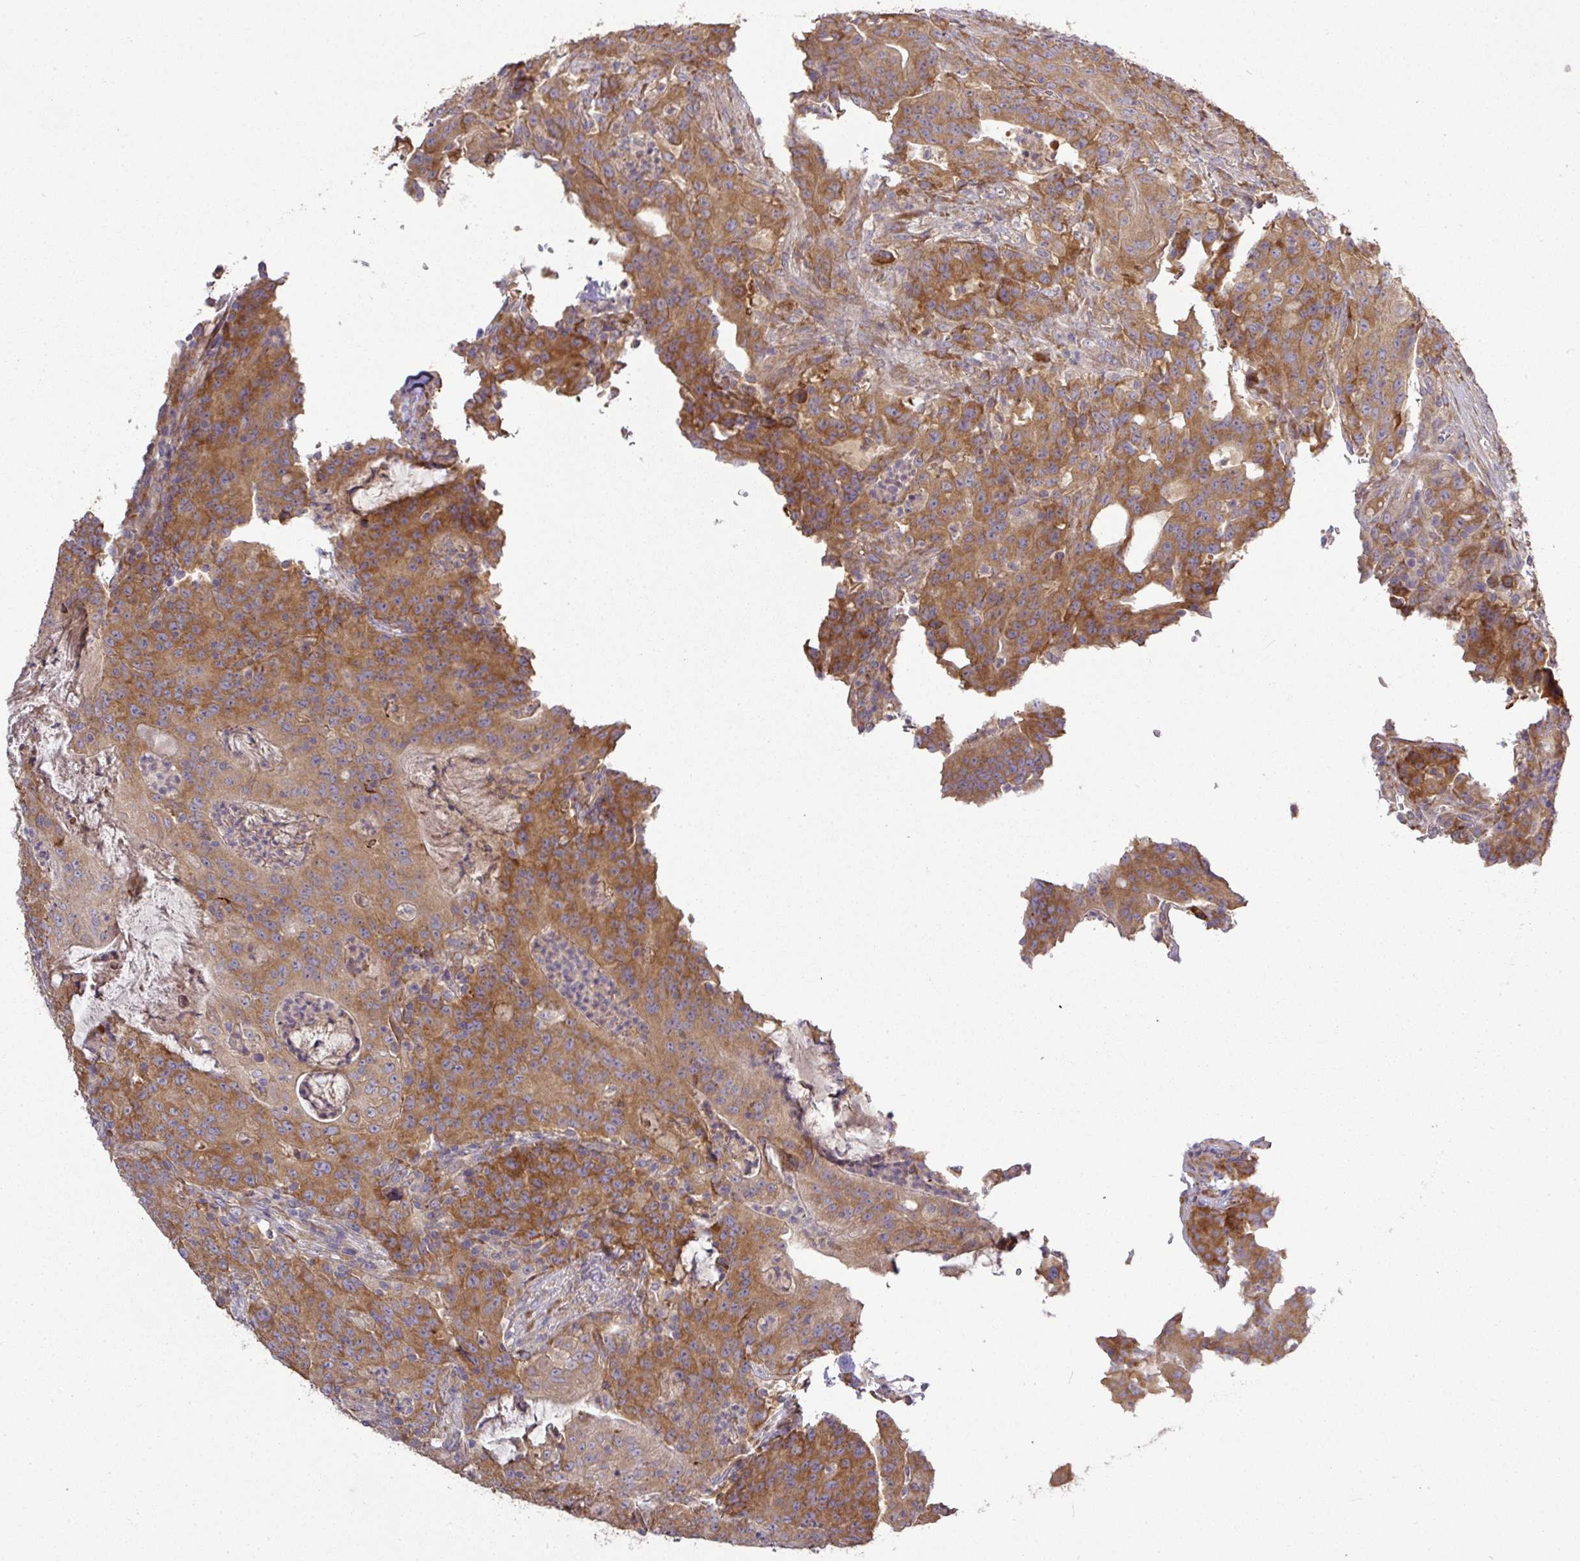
{"staining": {"intensity": "moderate", "quantity": ">75%", "location": "cytoplasmic/membranous"}, "tissue": "colorectal cancer", "cell_type": "Tumor cells", "image_type": "cancer", "snomed": [{"axis": "morphology", "description": "Adenocarcinoma, NOS"}, {"axis": "topography", "description": "Colon"}], "caption": "Colorectal cancer stained for a protein (brown) exhibits moderate cytoplasmic/membranous positive expression in about >75% of tumor cells.", "gene": "GALP", "patient": {"sex": "male", "age": 83}}